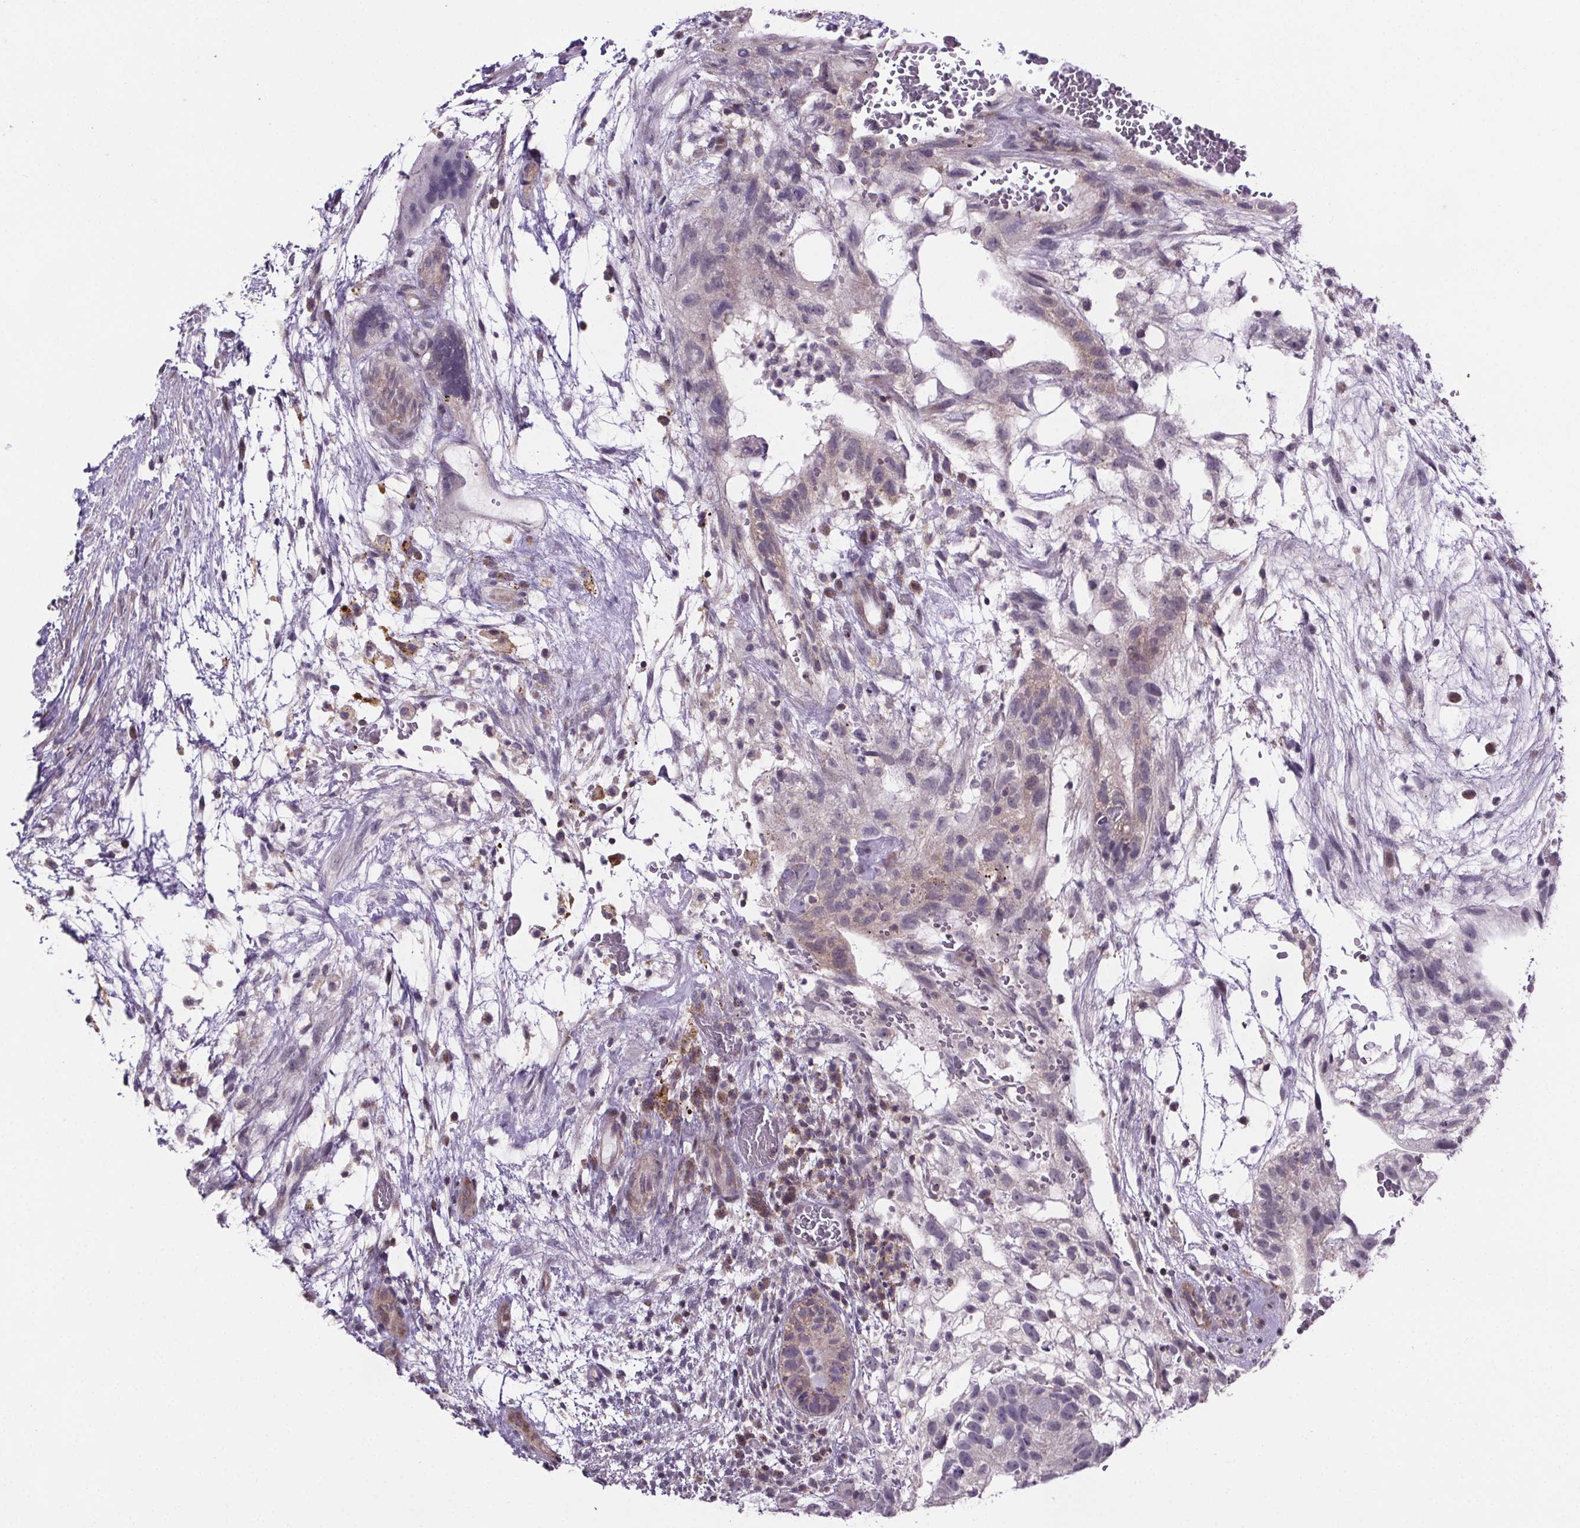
{"staining": {"intensity": "negative", "quantity": "none", "location": "none"}, "tissue": "testis cancer", "cell_type": "Tumor cells", "image_type": "cancer", "snomed": [{"axis": "morphology", "description": "Normal tissue, NOS"}, {"axis": "morphology", "description": "Carcinoma, Embryonal, NOS"}, {"axis": "topography", "description": "Testis"}], "caption": "This histopathology image is of testis embryonal carcinoma stained with IHC to label a protein in brown with the nuclei are counter-stained blue. There is no positivity in tumor cells.", "gene": "TTC12", "patient": {"sex": "male", "age": 32}}